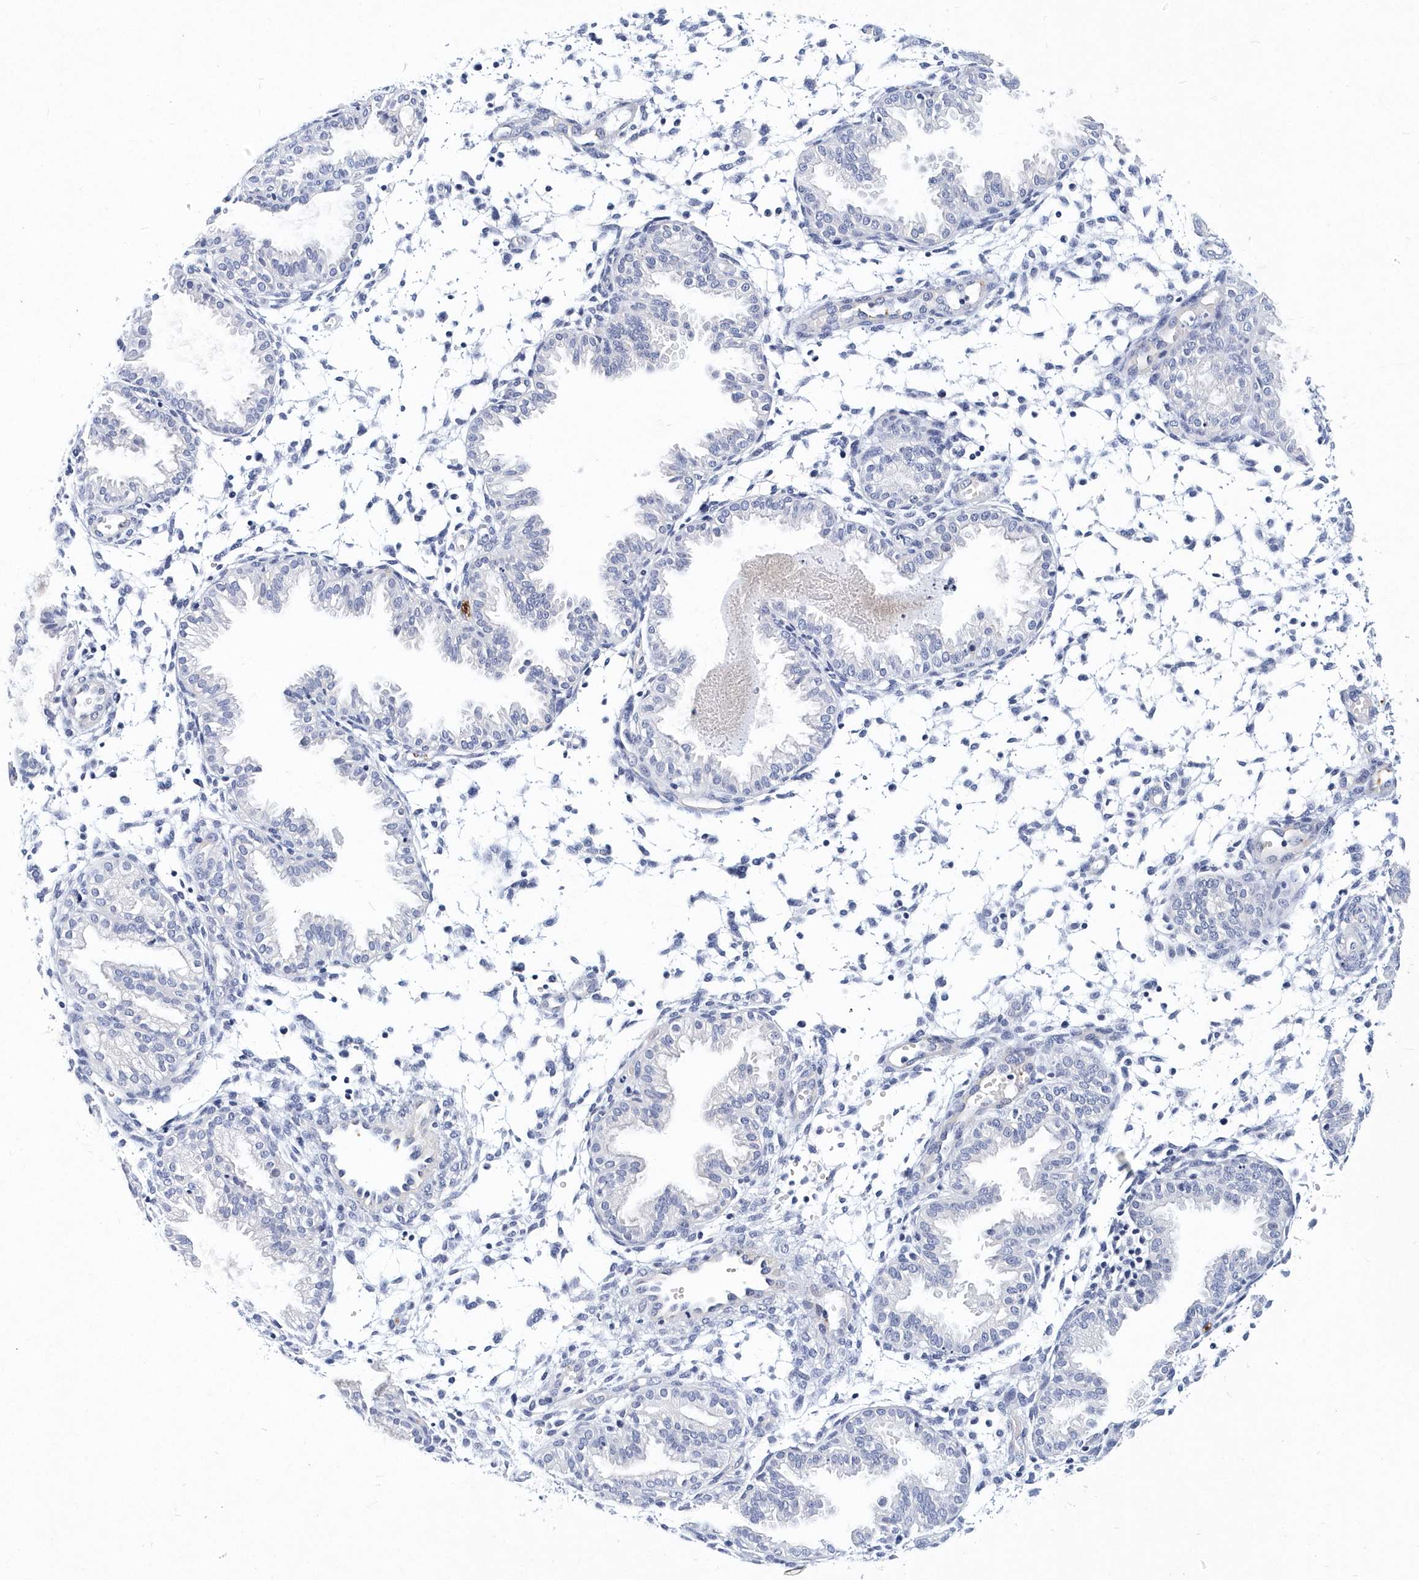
{"staining": {"intensity": "negative", "quantity": "none", "location": "none"}, "tissue": "endometrium", "cell_type": "Cells in endometrial stroma", "image_type": "normal", "snomed": [{"axis": "morphology", "description": "Normal tissue, NOS"}, {"axis": "topography", "description": "Endometrium"}], "caption": "This is a histopathology image of immunohistochemistry (IHC) staining of benign endometrium, which shows no positivity in cells in endometrial stroma.", "gene": "ITGA2B", "patient": {"sex": "female", "age": 33}}